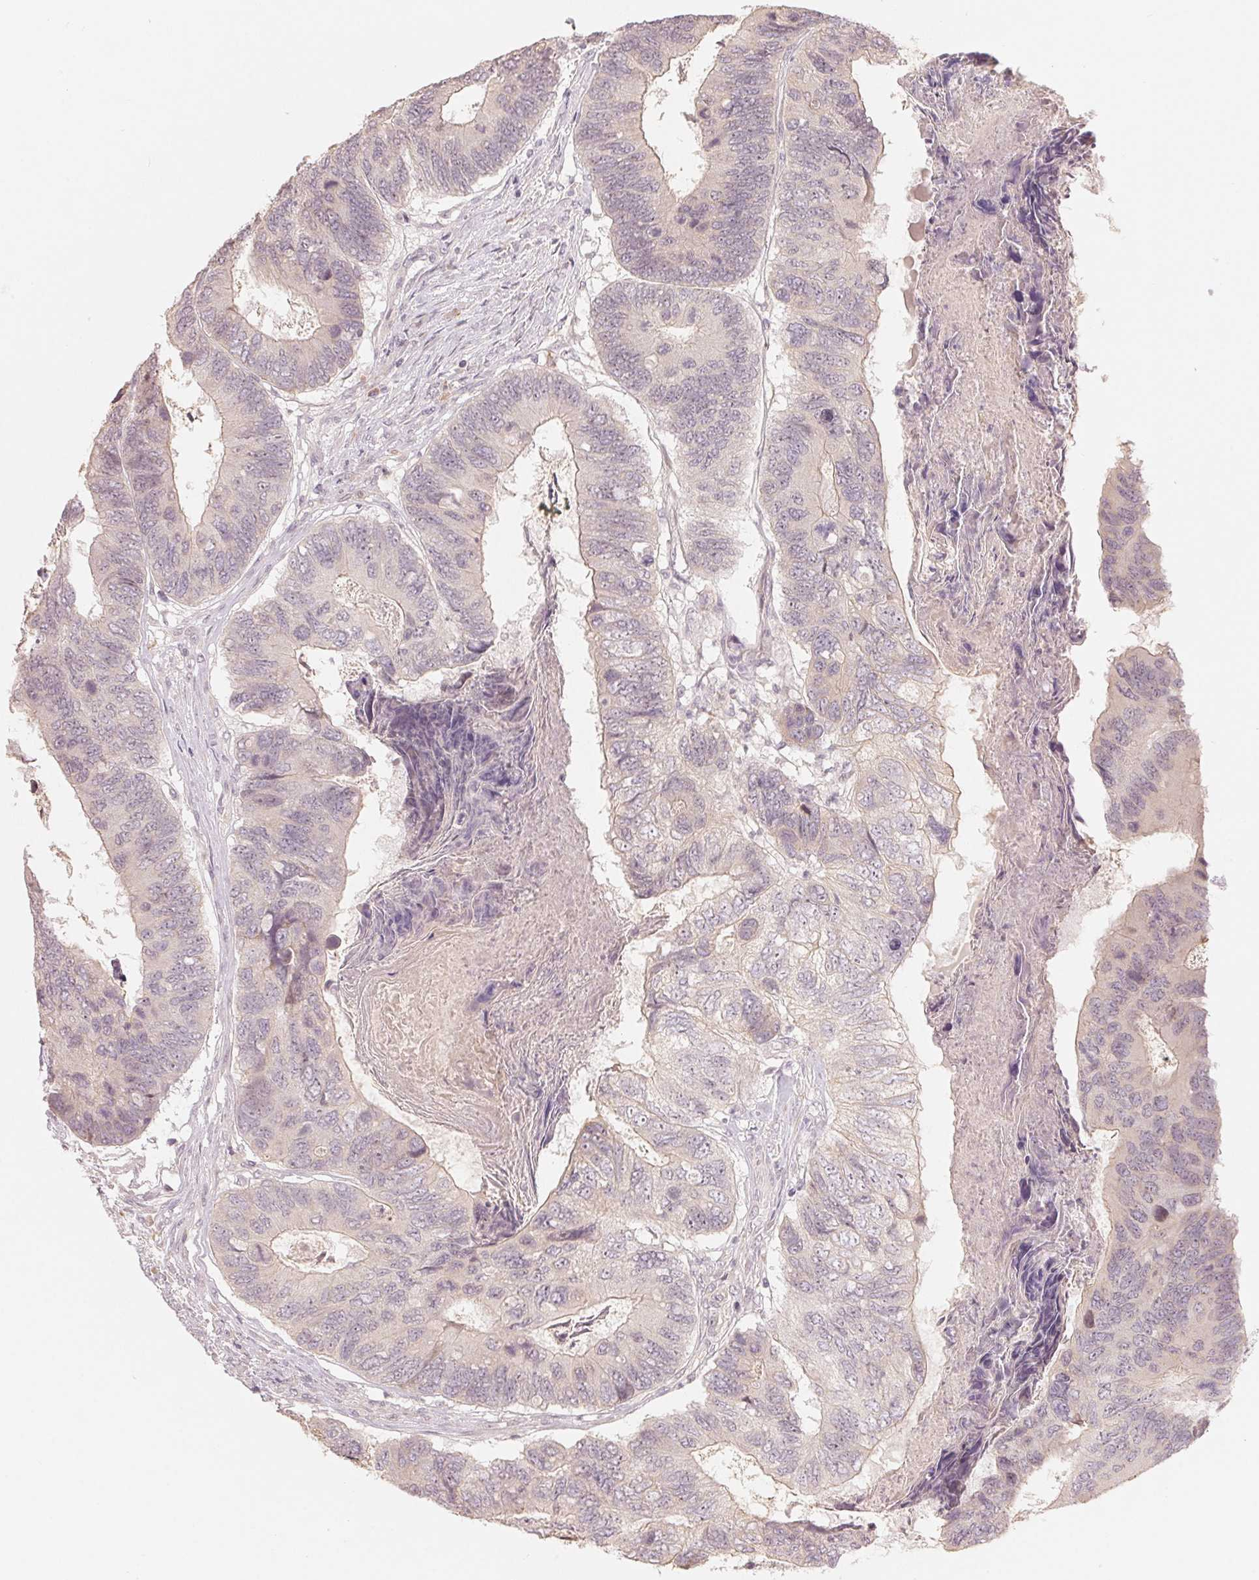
{"staining": {"intensity": "weak", "quantity": "<25%", "location": "nuclear"}, "tissue": "colorectal cancer", "cell_type": "Tumor cells", "image_type": "cancer", "snomed": [{"axis": "morphology", "description": "Adenocarcinoma, NOS"}, {"axis": "topography", "description": "Colon"}], "caption": "Immunohistochemical staining of human colorectal cancer (adenocarcinoma) demonstrates no significant expression in tumor cells.", "gene": "DENND2C", "patient": {"sex": "female", "age": 67}}